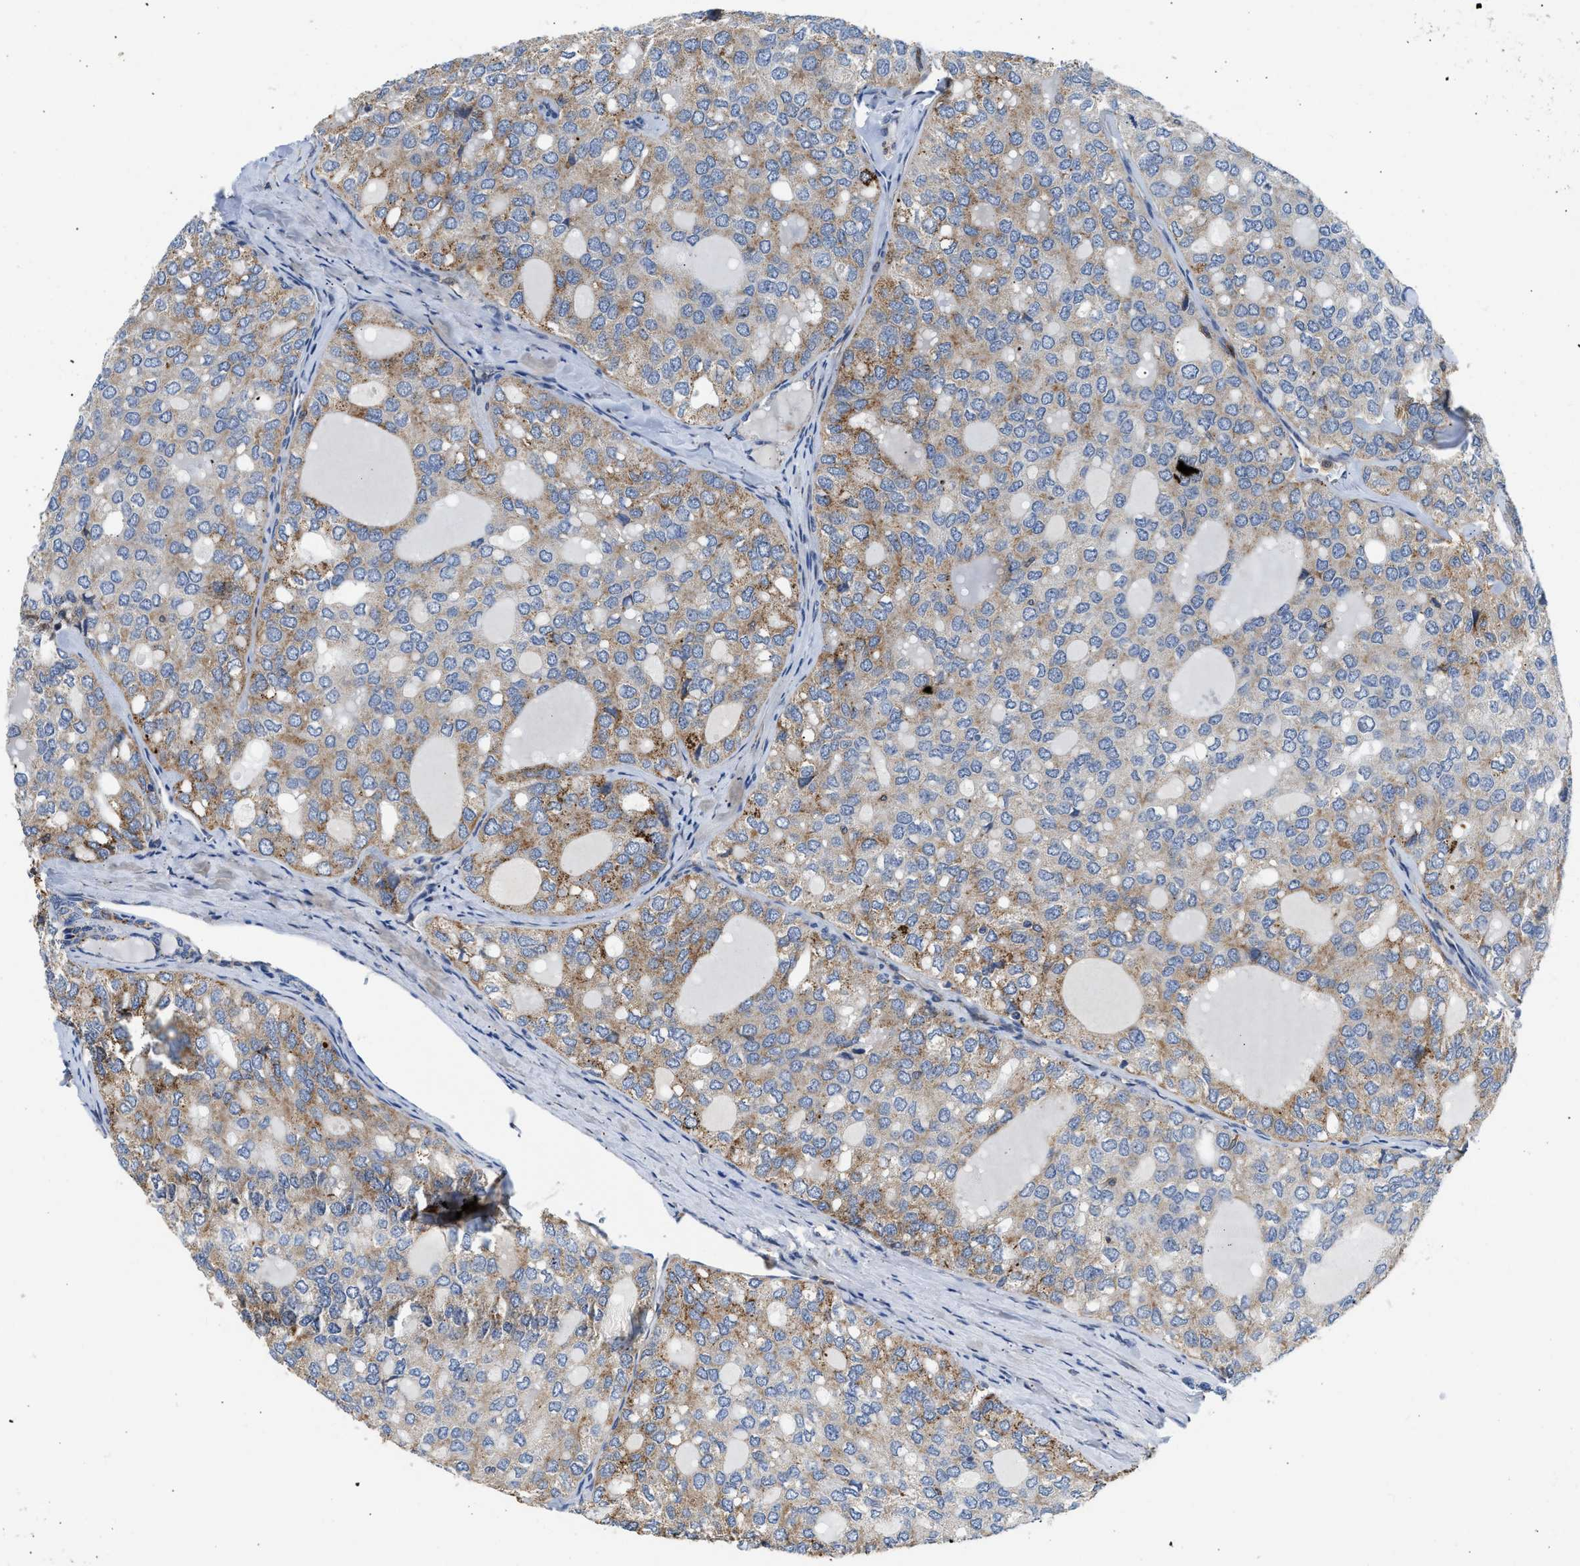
{"staining": {"intensity": "moderate", "quantity": "25%-75%", "location": "cytoplasmic/membranous"}, "tissue": "thyroid cancer", "cell_type": "Tumor cells", "image_type": "cancer", "snomed": [{"axis": "morphology", "description": "Follicular adenoma carcinoma, NOS"}, {"axis": "topography", "description": "Thyroid gland"}], "caption": "A brown stain labels moderate cytoplasmic/membranous positivity of a protein in thyroid cancer tumor cells.", "gene": "RAB31", "patient": {"sex": "male", "age": 75}}